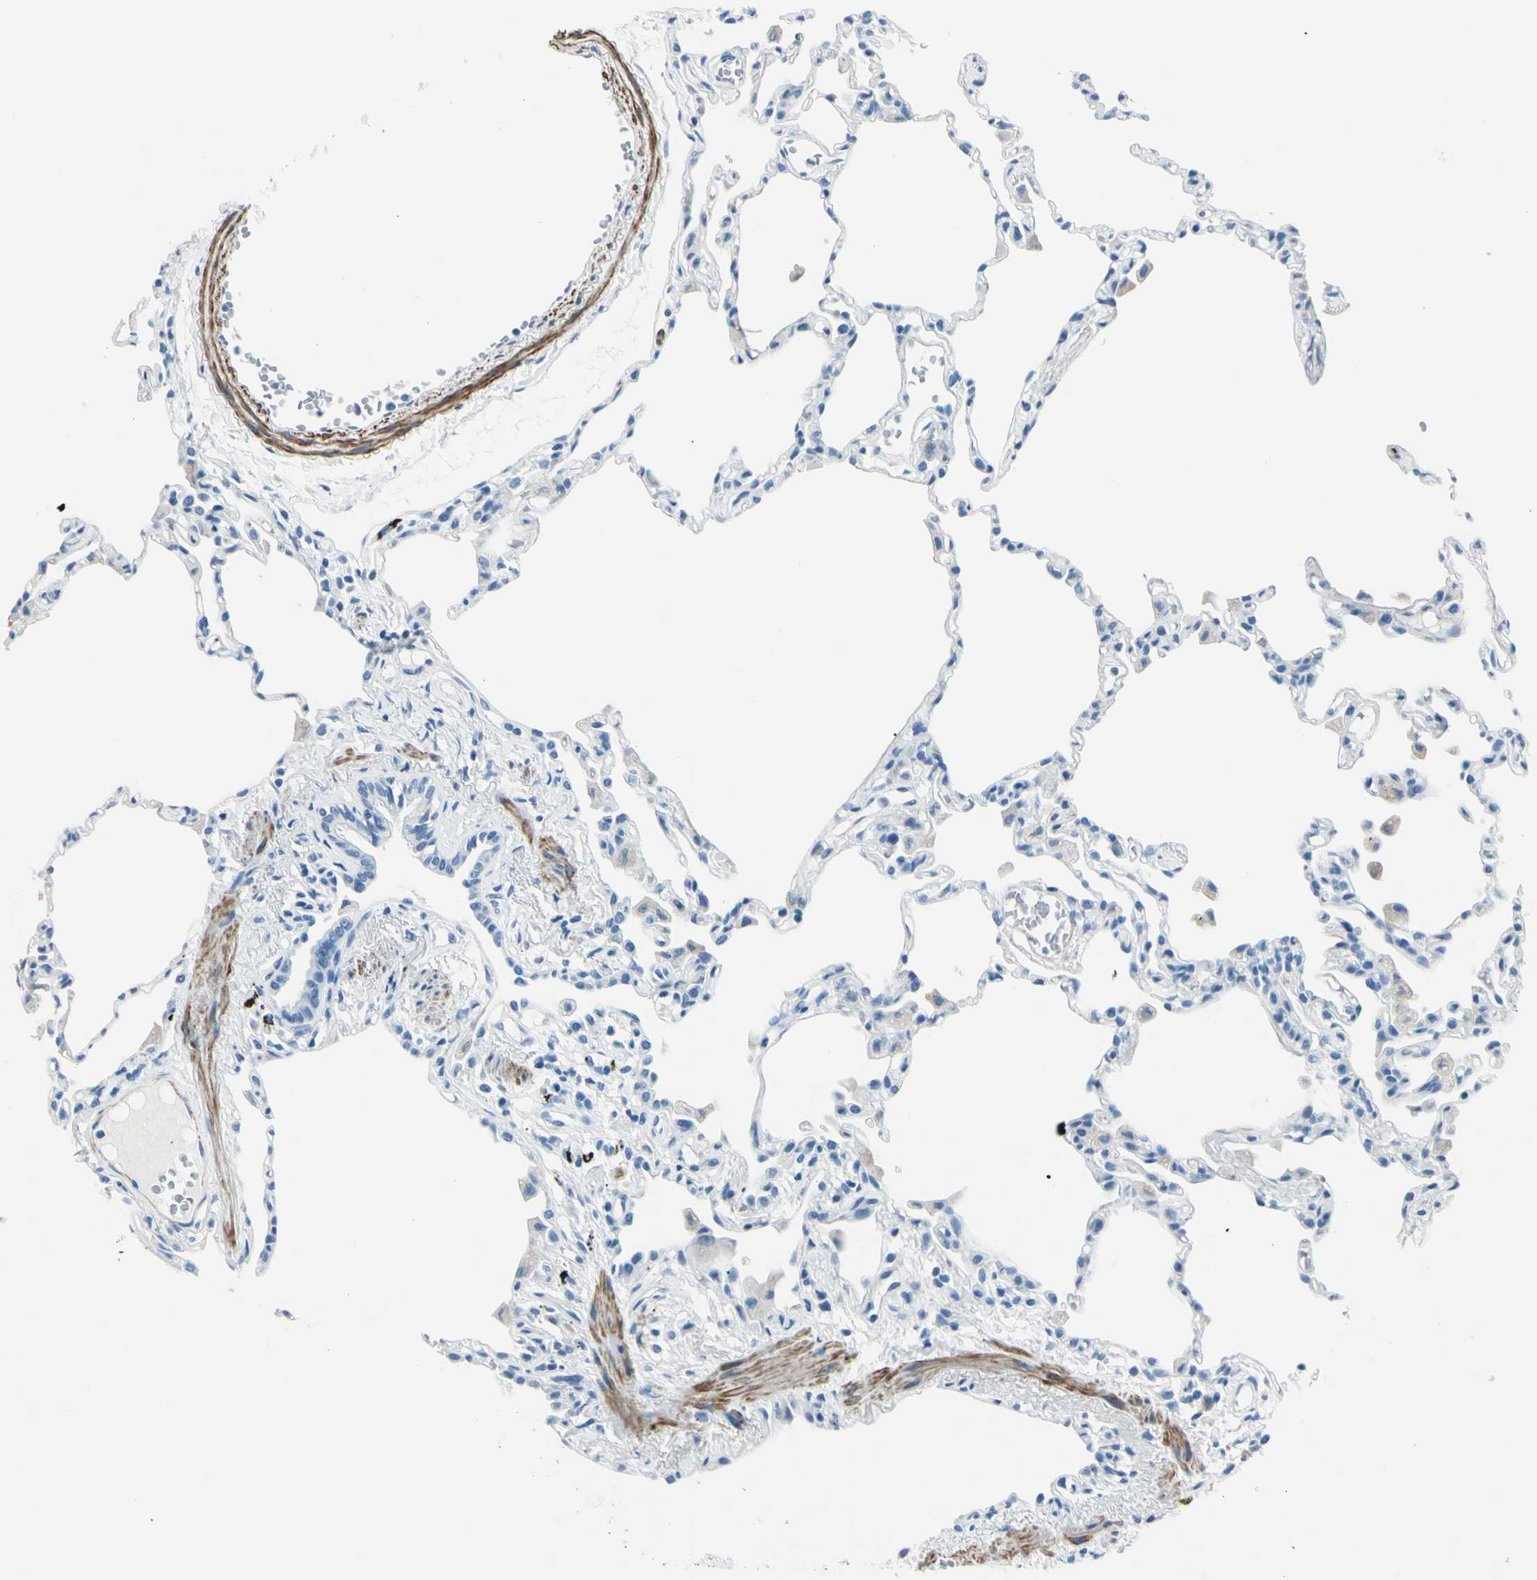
{"staining": {"intensity": "negative", "quantity": "none", "location": "none"}, "tissue": "lung", "cell_type": "Alveolar cells", "image_type": "normal", "snomed": [{"axis": "morphology", "description": "Normal tissue, NOS"}, {"axis": "topography", "description": "Lung"}], "caption": "Immunohistochemistry histopathology image of normal human lung stained for a protein (brown), which reveals no expression in alveolar cells.", "gene": "CDH15", "patient": {"sex": "female", "age": 49}}